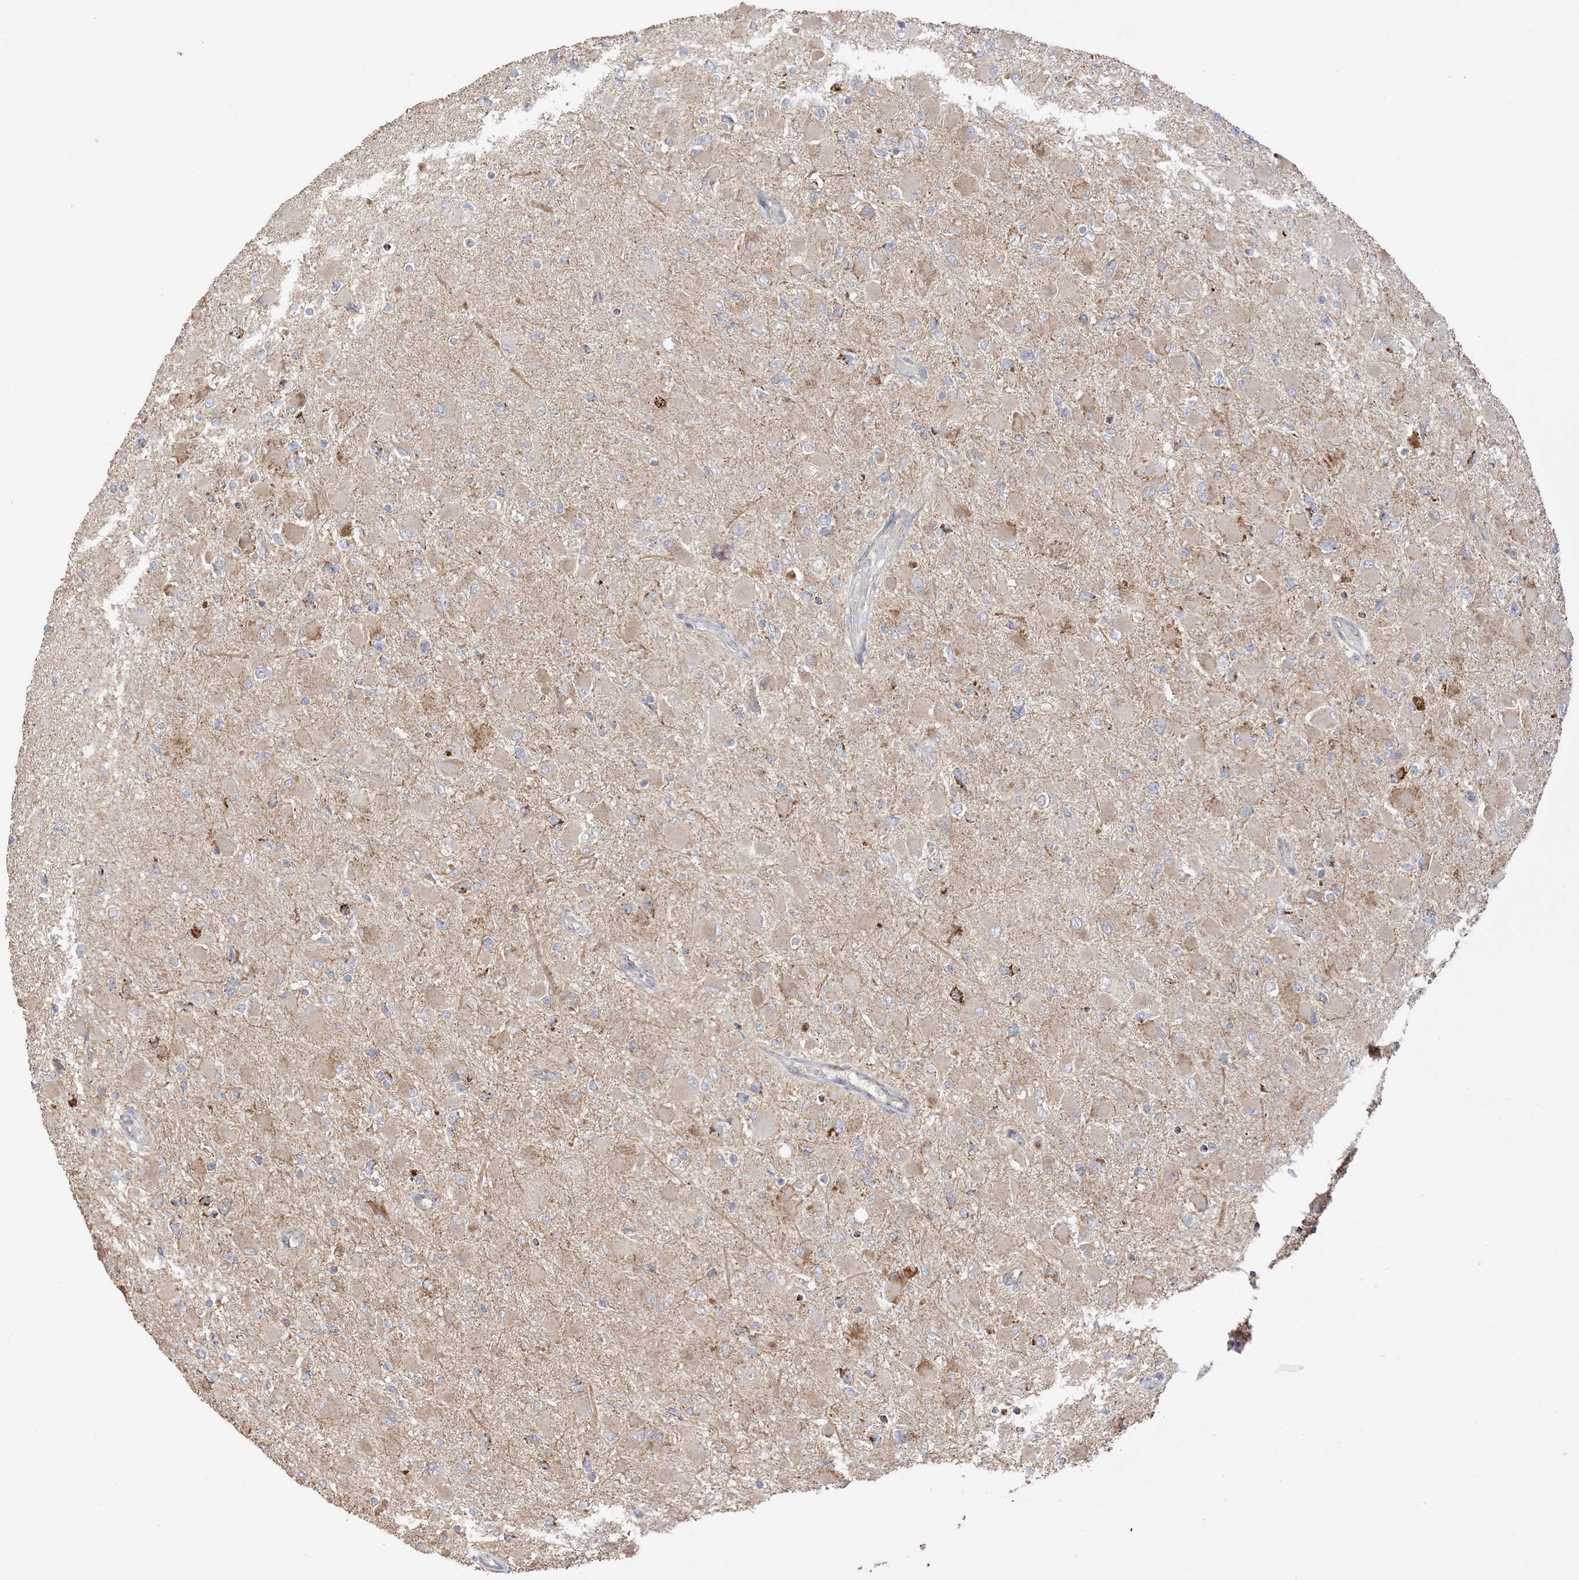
{"staining": {"intensity": "negative", "quantity": "none", "location": "none"}, "tissue": "glioma", "cell_type": "Tumor cells", "image_type": "cancer", "snomed": [{"axis": "morphology", "description": "Glioma, malignant, High grade"}, {"axis": "topography", "description": "Cerebral cortex"}], "caption": "Immunohistochemistry (IHC) image of neoplastic tissue: malignant high-grade glioma stained with DAB displays no significant protein staining in tumor cells. (Brightfield microscopy of DAB immunohistochemistry (IHC) at high magnification).", "gene": "SLC25A12", "patient": {"sex": "female", "age": 36}}